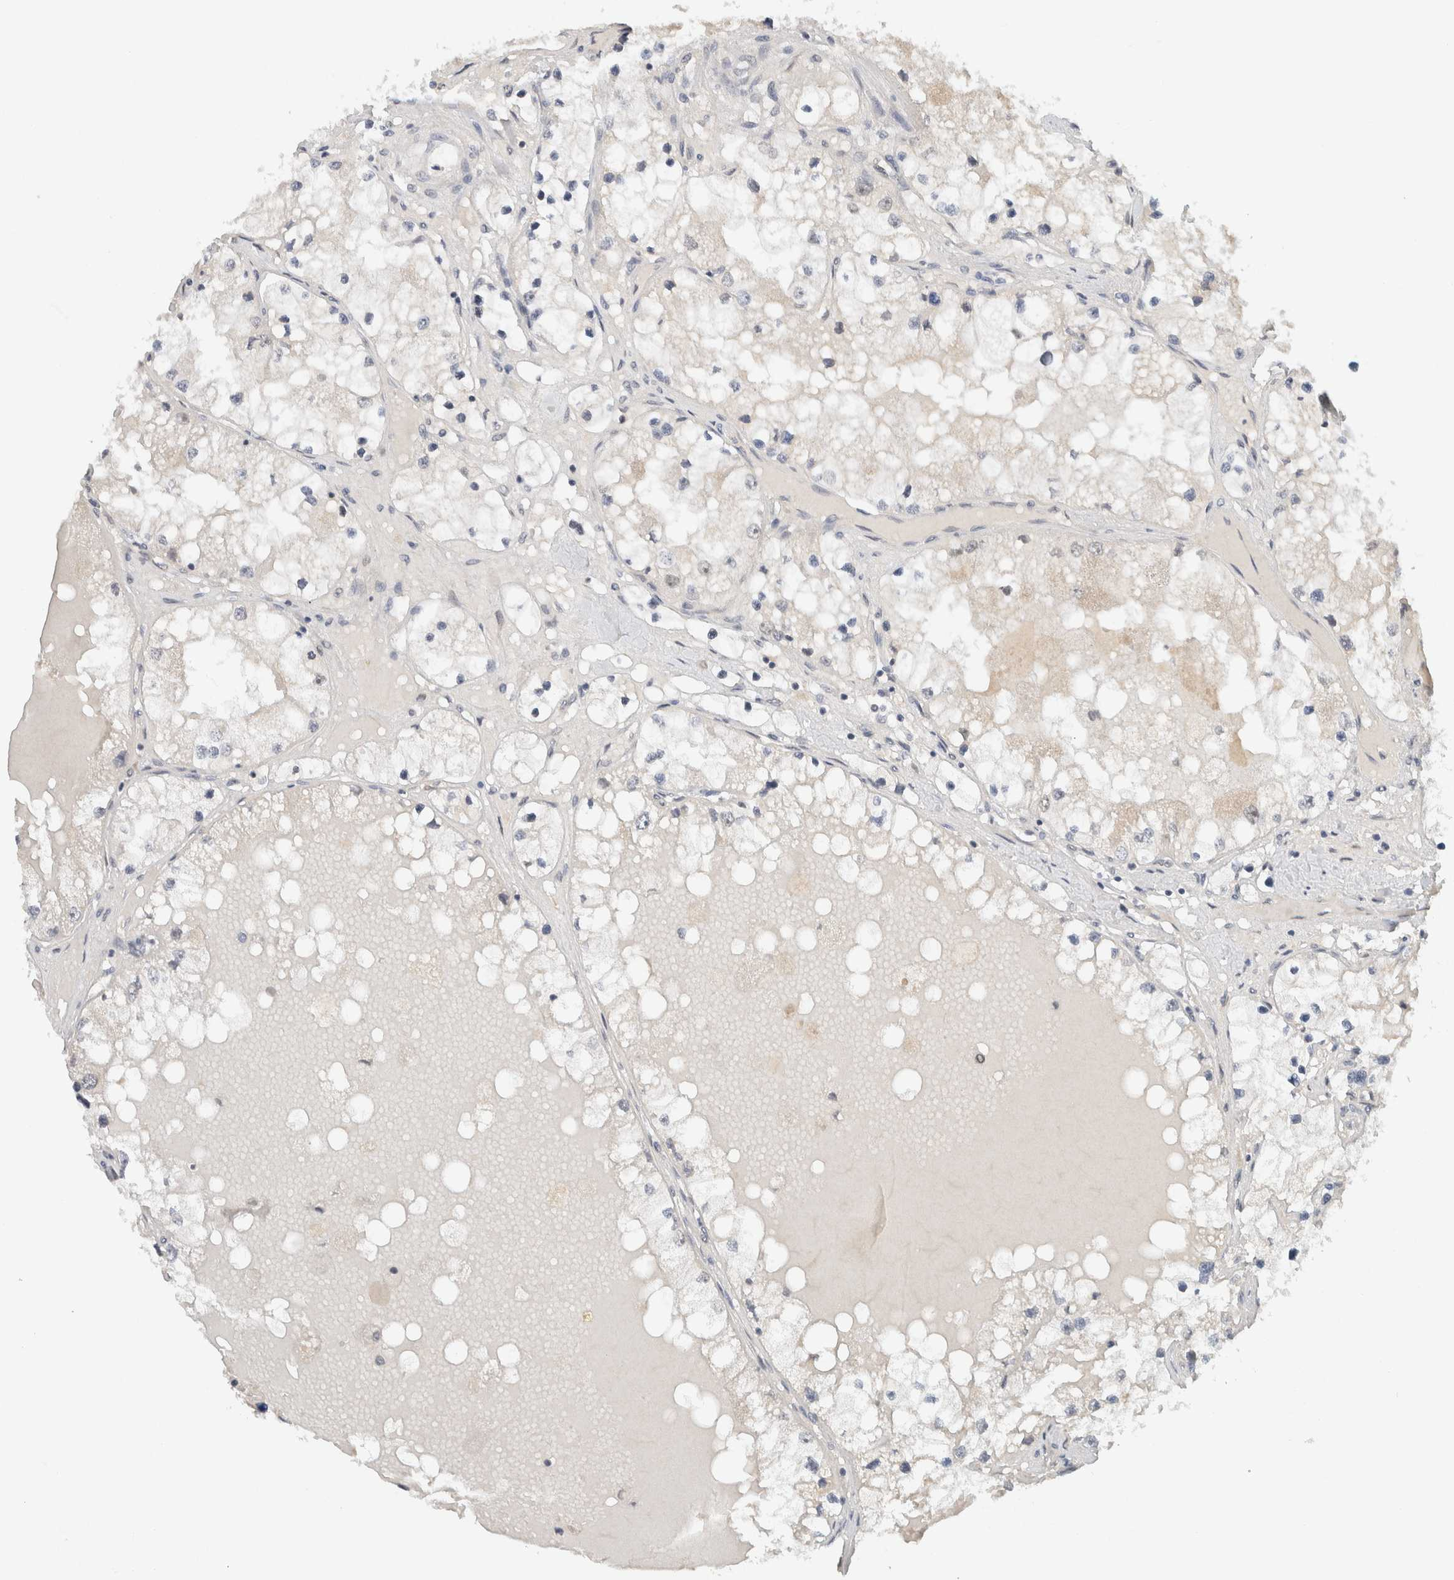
{"staining": {"intensity": "negative", "quantity": "none", "location": "none"}, "tissue": "renal cancer", "cell_type": "Tumor cells", "image_type": "cancer", "snomed": [{"axis": "morphology", "description": "Adenocarcinoma, NOS"}, {"axis": "topography", "description": "Kidney"}], "caption": "Immunohistochemical staining of human renal cancer displays no significant staining in tumor cells. Nuclei are stained in blue.", "gene": "DDX42", "patient": {"sex": "male", "age": 68}}